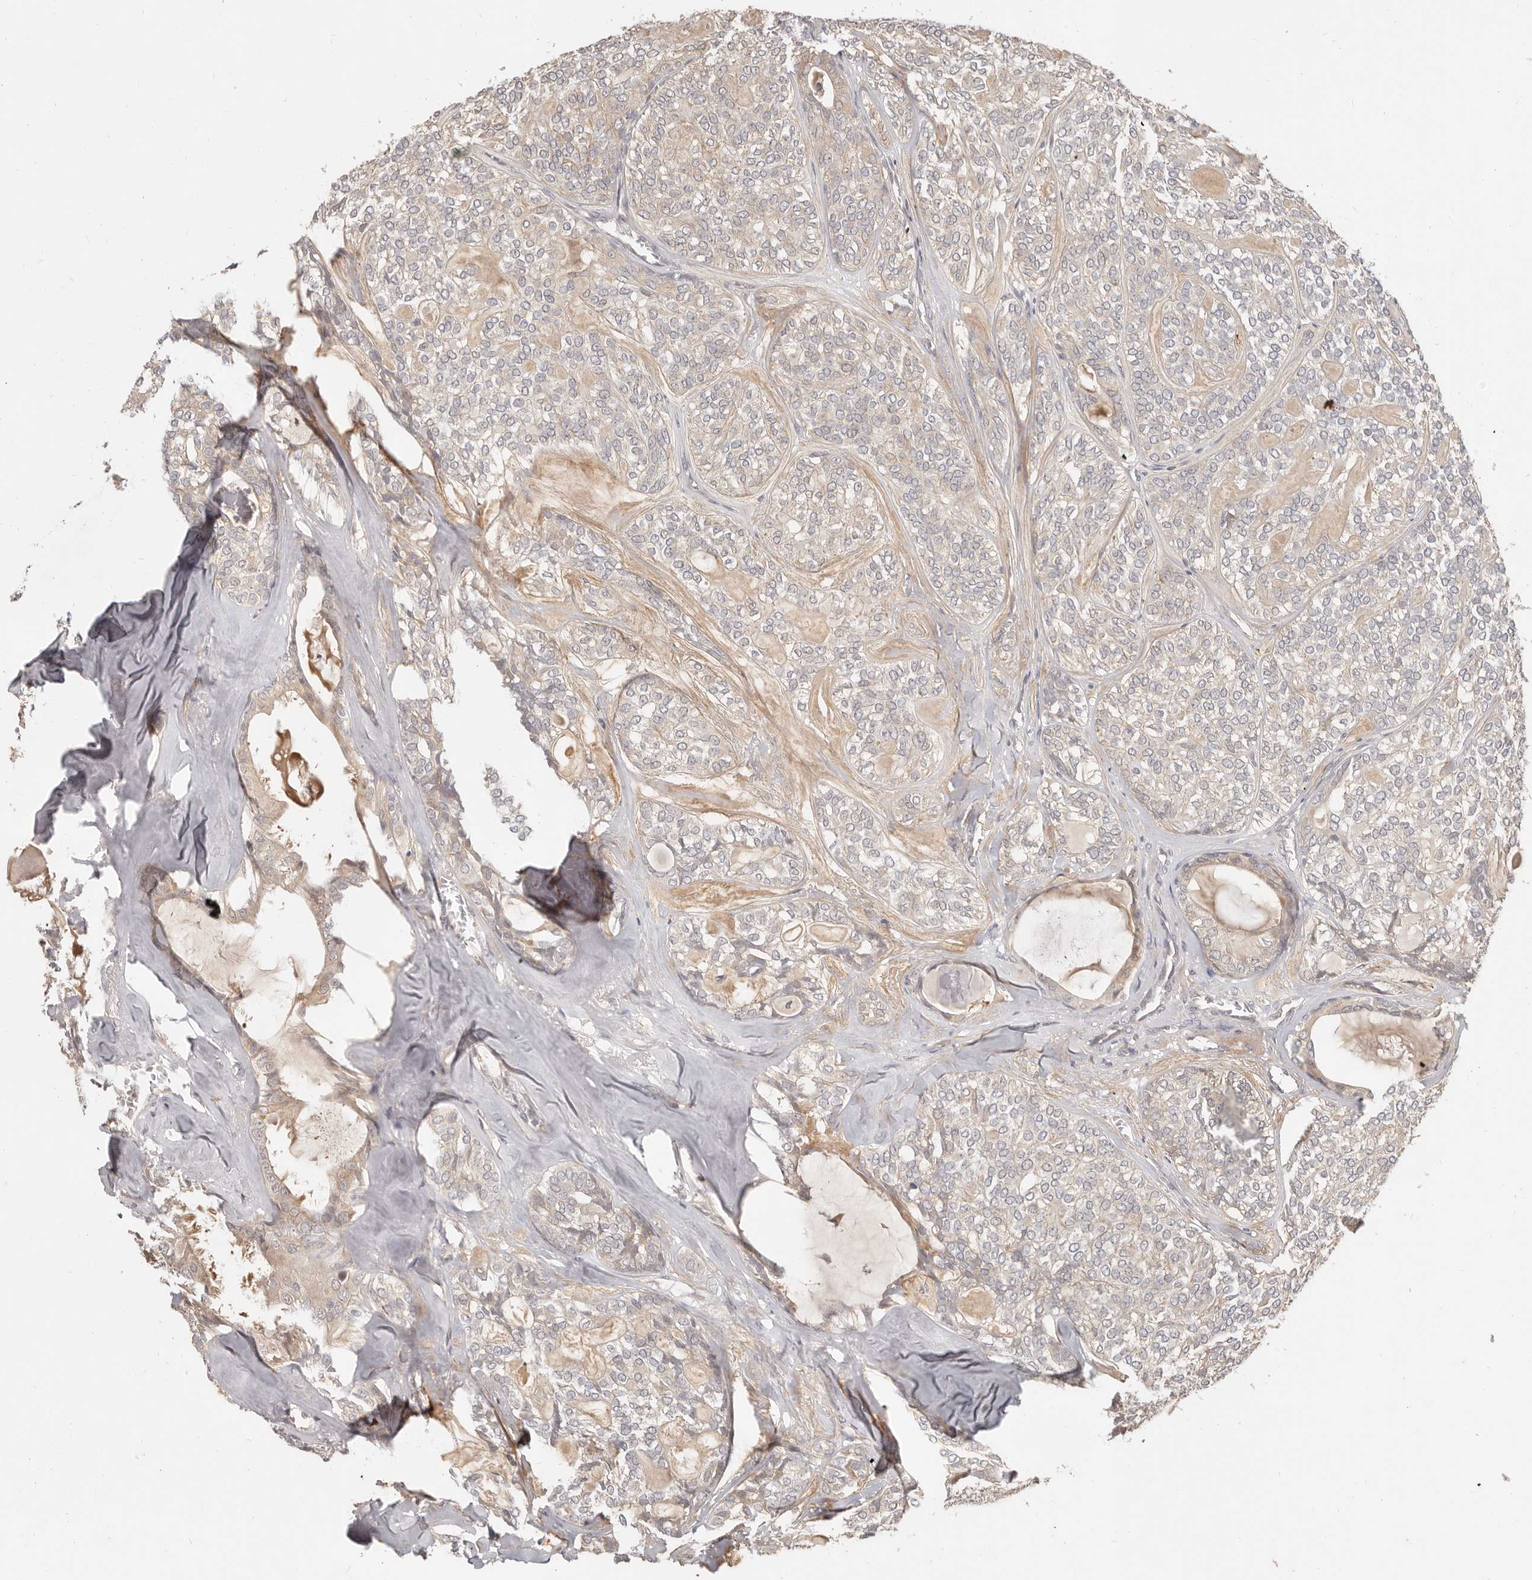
{"staining": {"intensity": "negative", "quantity": "none", "location": "none"}, "tissue": "head and neck cancer", "cell_type": "Tumor cells", "image_type": "cancer", "snomed": [{"axis": "morphology", "description": "Adenocarcinoma, NOS"}, {"axis": "topography", "description": "Head-Neck"}], "caption": "Adenocarcinoma (head and neck) was stained to show a protein in brown. There is no significant positivity in tumor cells.", "gene": "MTFR2", "patient": {"sex": "male", "age": 66}}